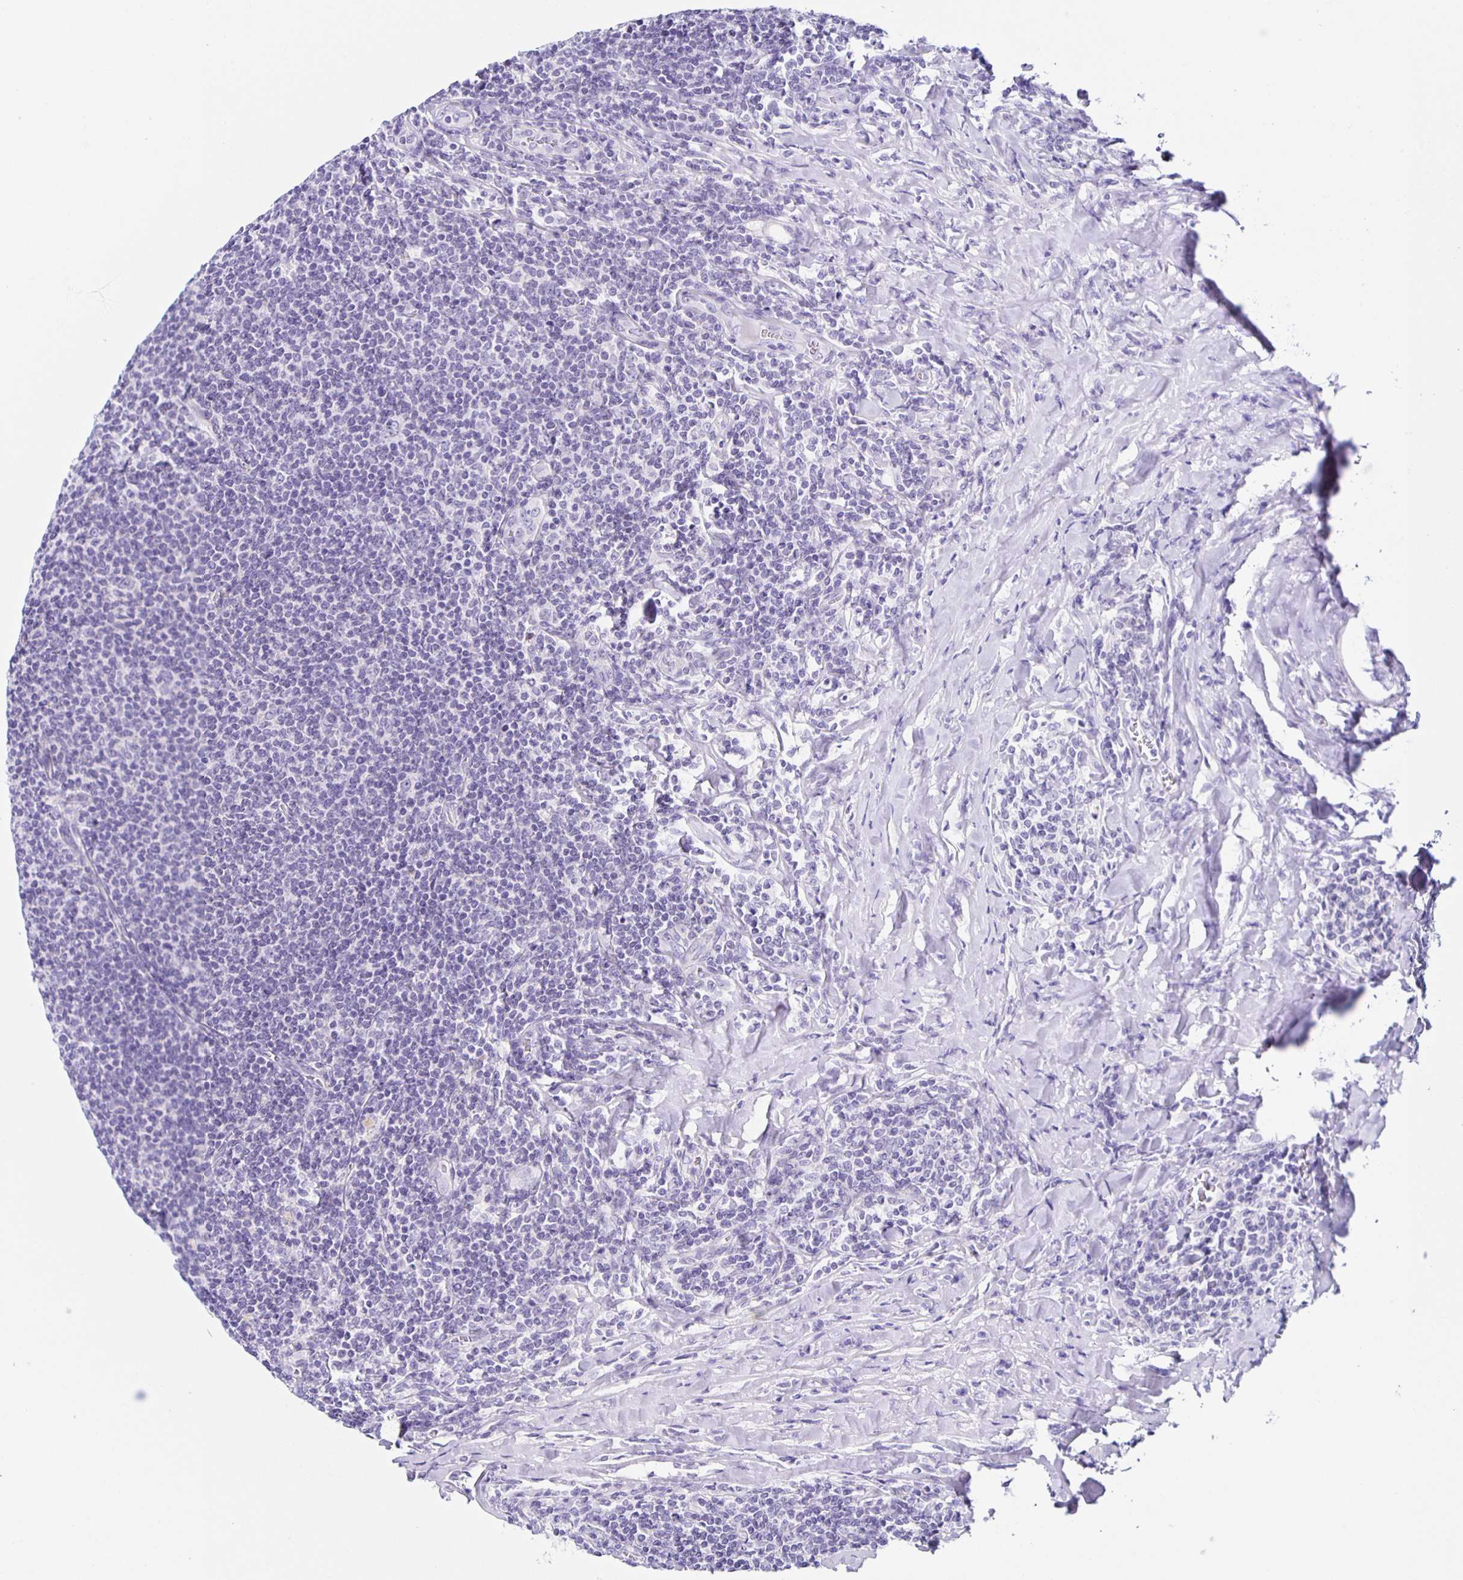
{"staining": {"intensity": "negative", "quantity": "none", "location": "none"}, "tissue": "lymphoma", "cell_type": "Tumor cells", "image_type": "cancer", "snomed": [{"axis": "morphology", "description": "Malignant lymphoma, non-Hodgkin's type, Low grade"}, {"axis": "topography", "description": "Lymph node"}], "caption": "This is an IHC micrograph of human lymphoma. There is no expression in tumor cells.", "gene": "AQP6", "patient": {"sex": "male", "age": 52}}